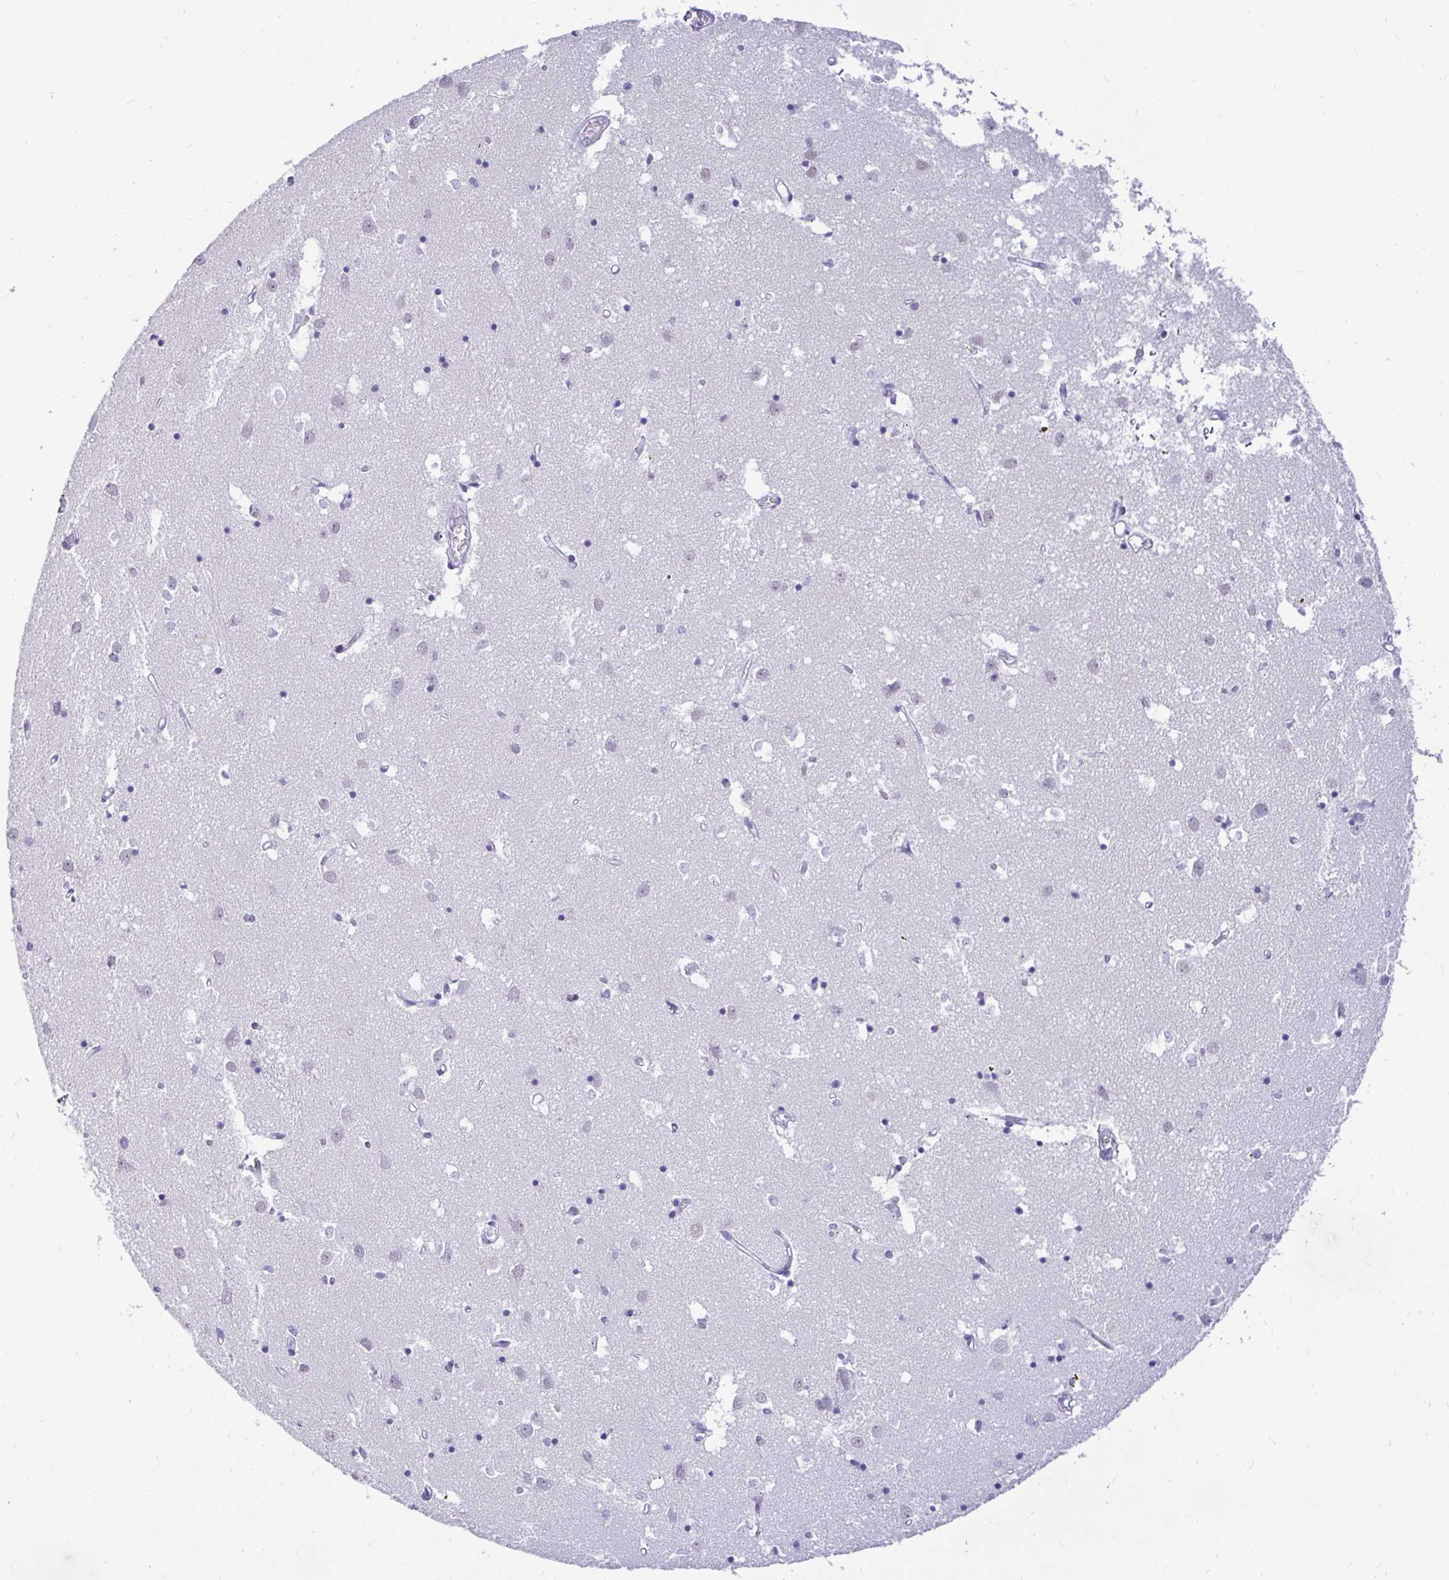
{"staining": {"intensity": "negative", "quantity": "none", "location": "none"}, "tissue": "caudate", "cell_type": "Glial cells", "image_type": "normal", "snomed": [{"axis": "morphology", "description": "Normal tissue, NOS"}, {"axis": "topography", "description": "Lateral ventricle wall"}], "caption": "Glial cells are negative for protein expression in unremarkable human caudate. Brightfield microscopy of immunohistochemistry (IHC) stained with DAB (brown) and hematoxylin (blue), captured at high magnification.", "gene": "EZHIP", "patient": {"sex": "male", "age": 70}}